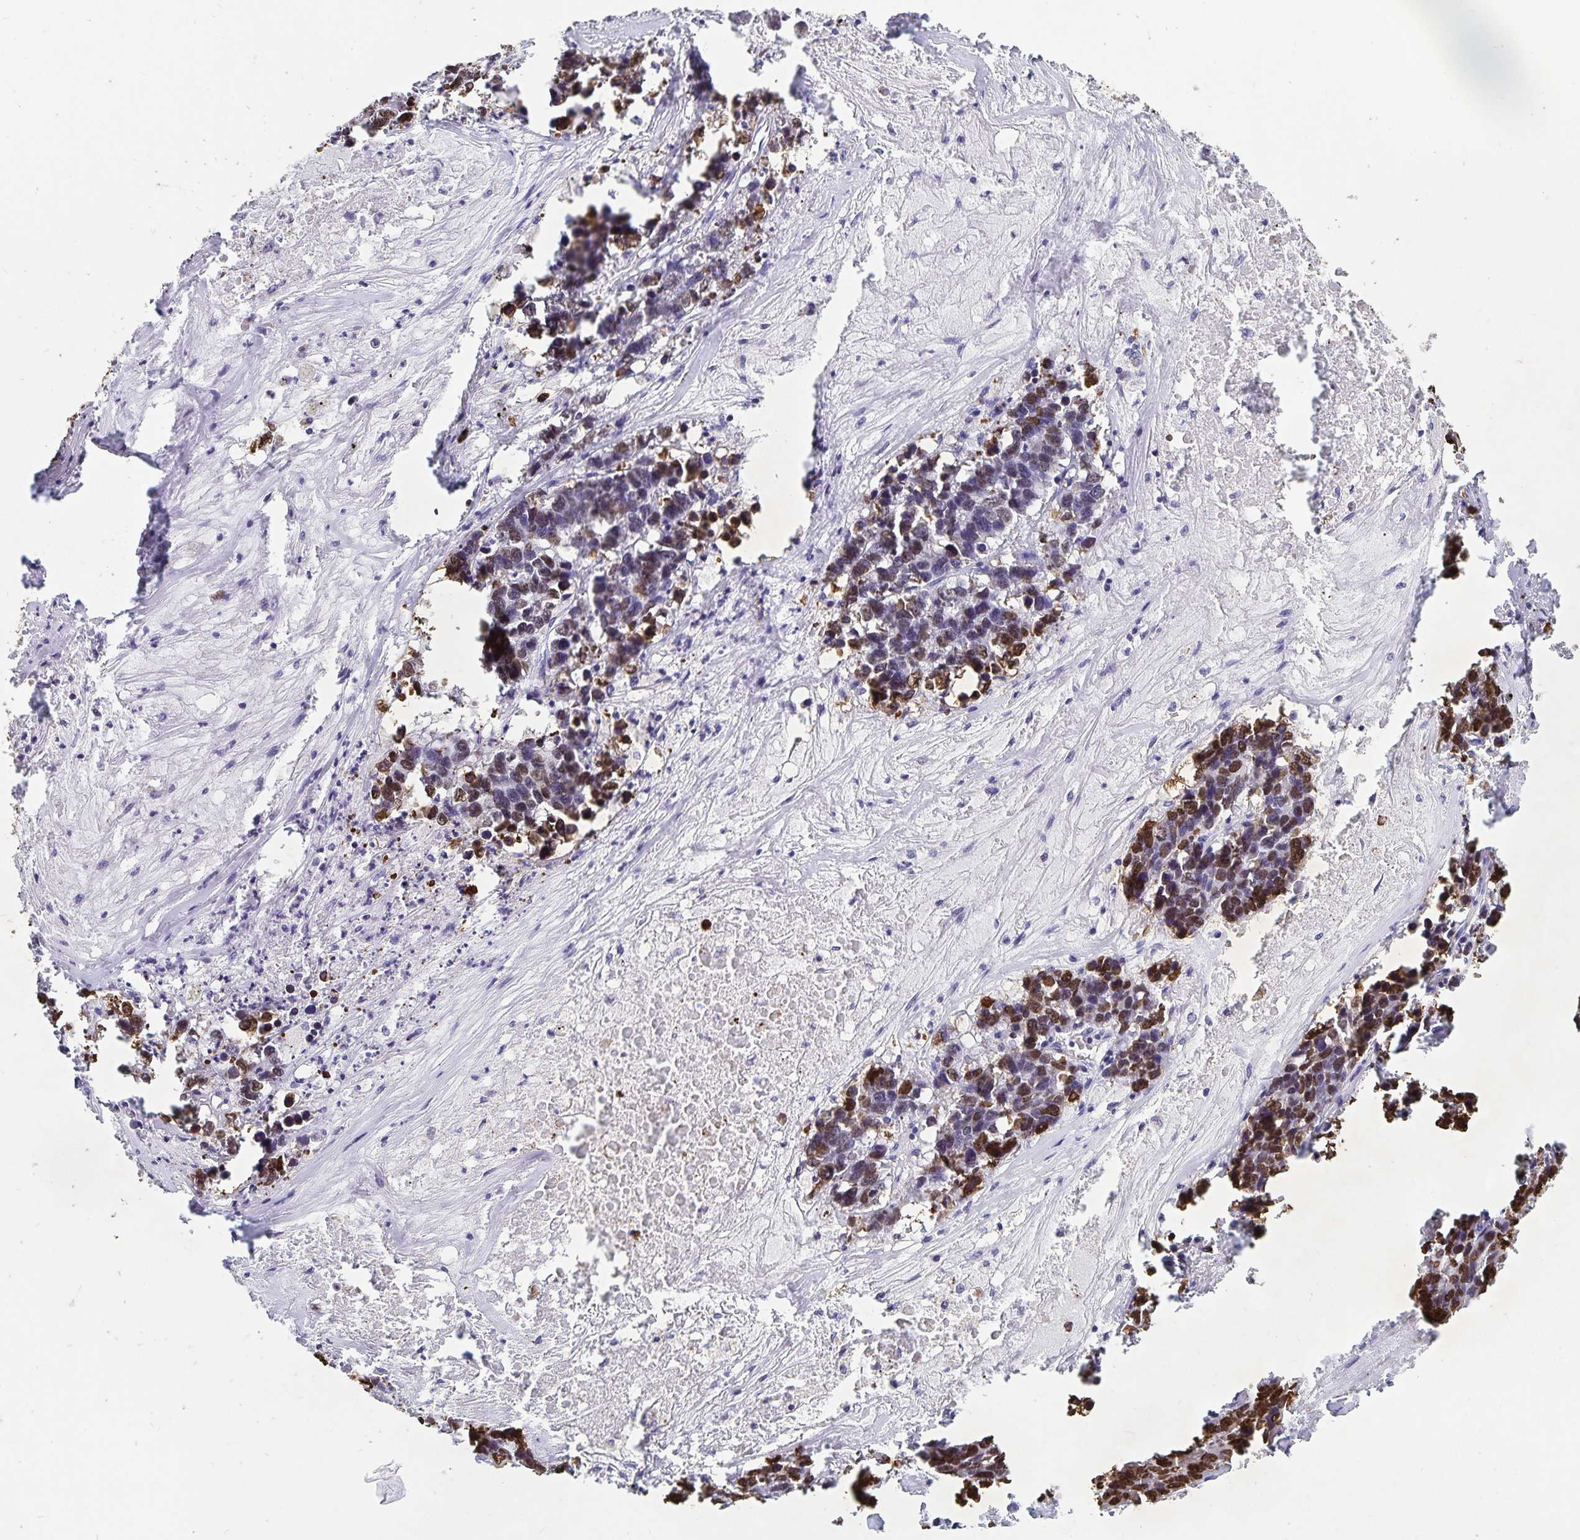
{"staining": {"intensity": "moderate", "quantity": ">75%", "location": "nuclear"}, "tissue": "lung cancer", "cell_type": "Tumor cells", "image_type": "cancer", "snomed": [{"axis": "morphology", "description": "Adenocarcinoma, NOS"}, {"axis": "topography", "description": "Lung"}], "caption": "The immunohistochemical stain labels moderate nuclear staining in tumor cells of lung cancer (adenocarcinoma) tissue.", "gene": "HMGB3", "patient": {"sex": "female", "age": 51}}